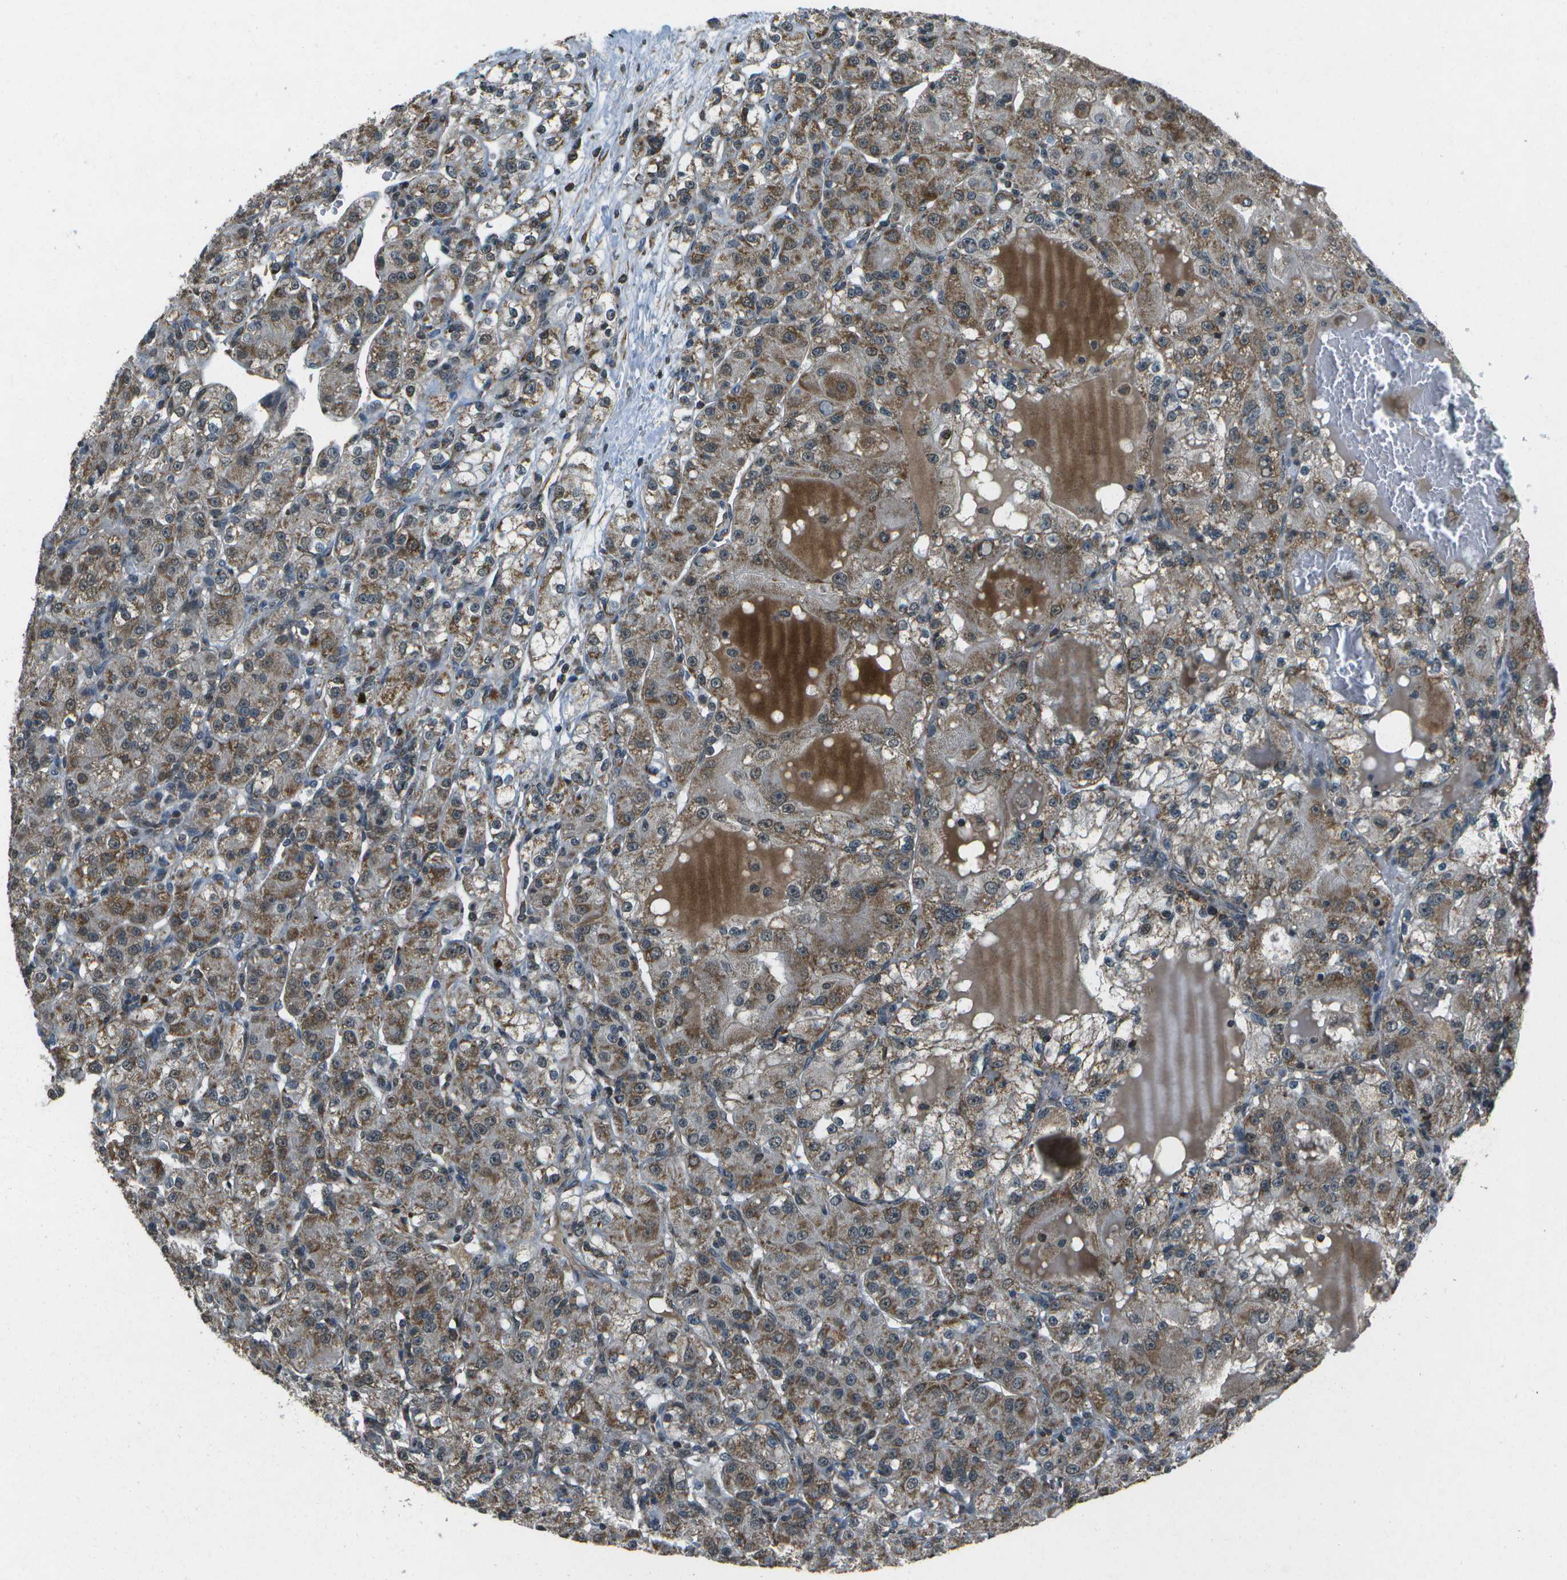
{"staining": {"intensity": "moderate", "quantity": ">75%", "location": "cytoplasmic/membranous"}, "tissue": "renal cancer", "cell_type": "Tumor cells", "image_type": "cancer", "snomed": [{"axis": "morphology", "description": "Normal tissue, NOS"}, {"axis": "morphology", "description": "Adenocarcinoma, NOS"}, {"axis": "topography", "description": "Kidney"}], "caption": "DAB (3,3'-diaminobenzidine) immunohistochemical staining of adenocarcinoma (renal) reveals moderate cytoplasmic/membranous protein expression in about >75% of tumor cells. (DAB (3,3'-diaminobenzidine) = brown stain, brightfield microscopy at high magnification).", "gene": "EIF2AK1", "patient": {"sex": "male", "age": 61}}